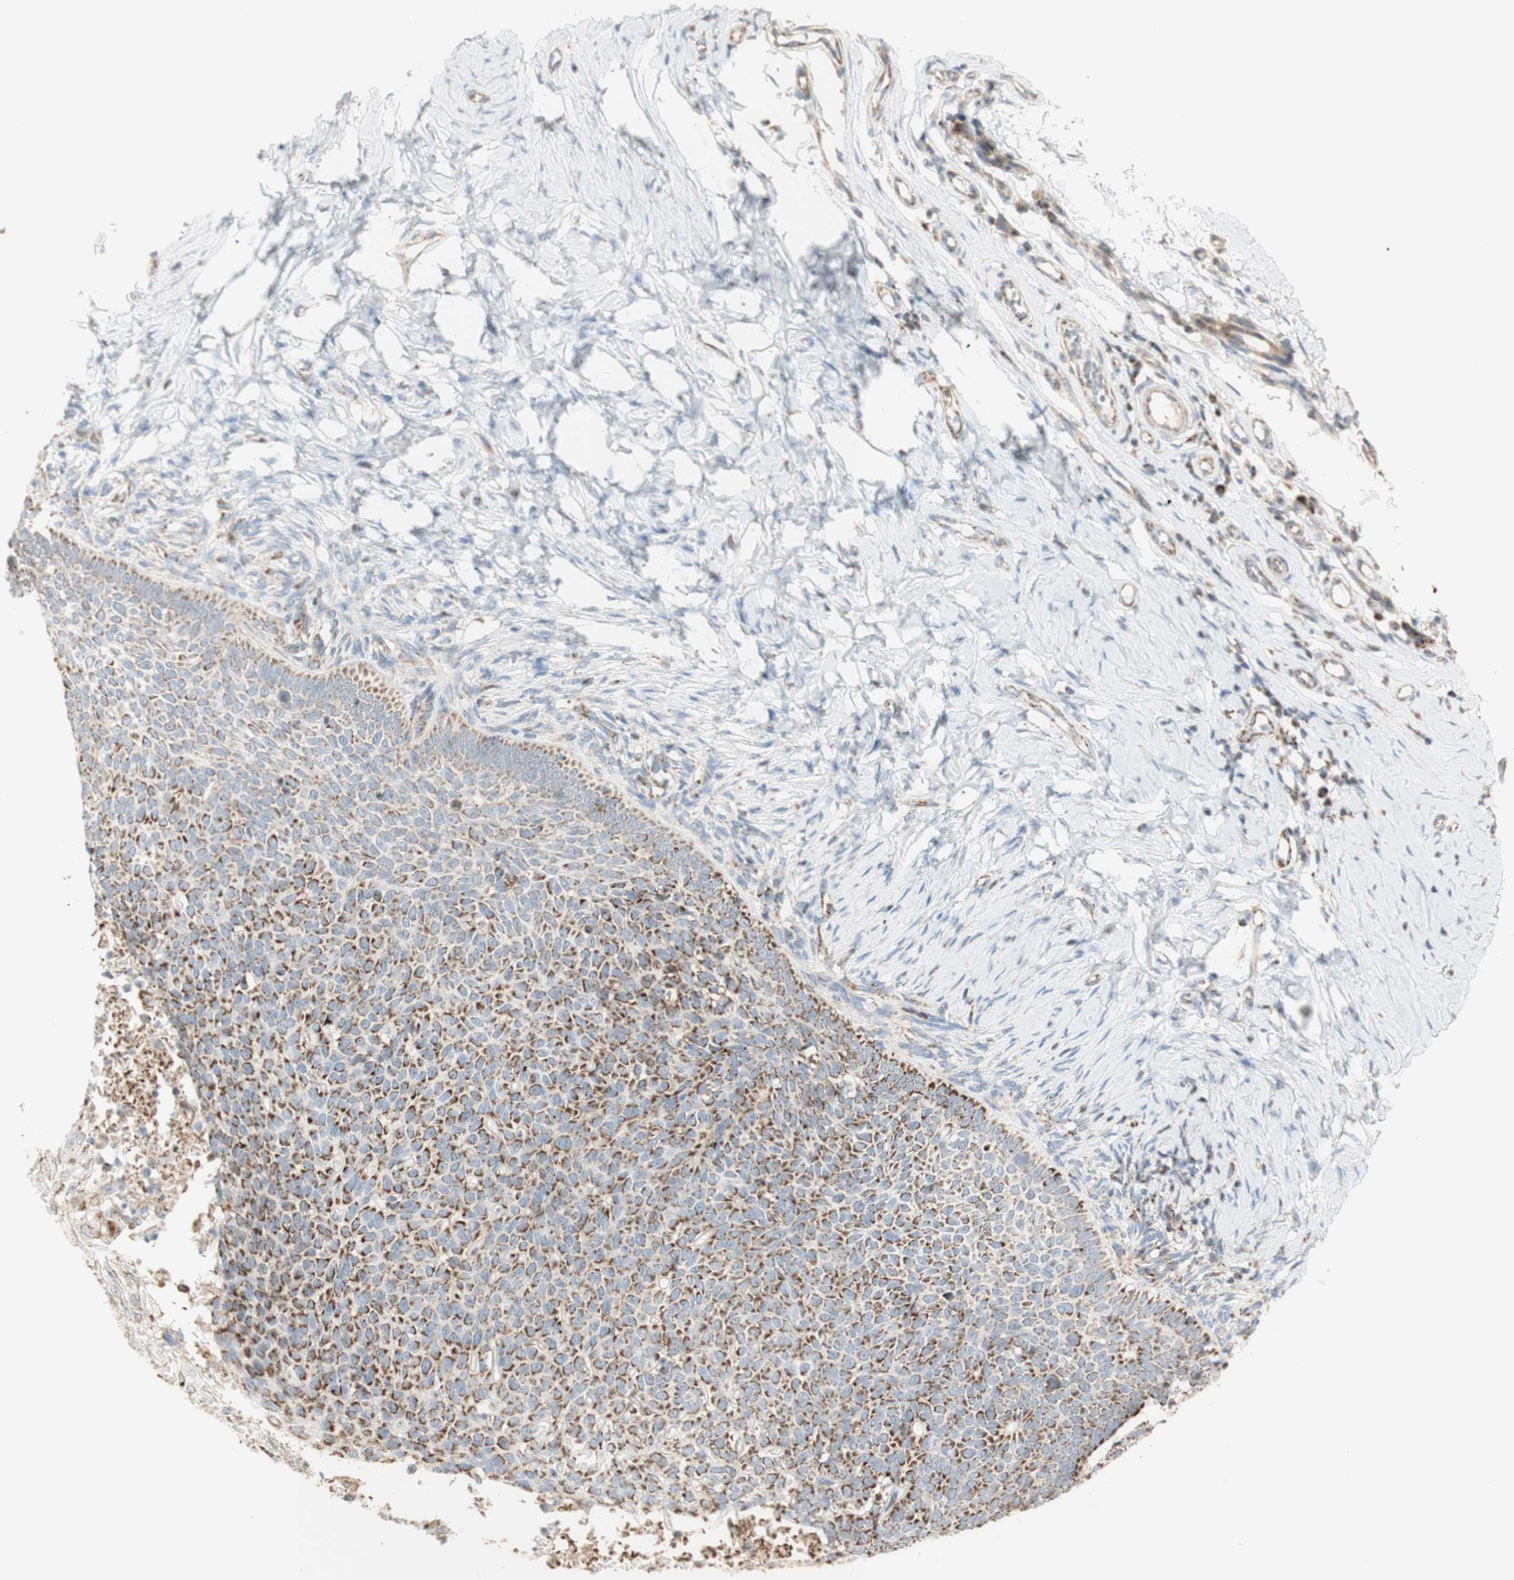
{"staining": {"intensity": "weak", "quantity": ">75%", "location": "cytoplasmic/membranous"}, "tissue": "skin cancer", "cell_type": "Tumor cells", "image_type": "cancer", "snomed": [{"axis": "morphology", "description": "Normal tissue, NOS"}, {"axis": "morphology", "description": "Basal cell carcinoma"}, {"axis": "topography", "description": "Skin"}], "caption": "An image showing weak cytoplasmic/membranous staining in approximately >75% of tumor cells in skin cancer (basal cell carcinoma), as visualized by brown immunohistochemical staining.", "gene": "LETM1", "patient": {"sex": "male", "age": 87}}